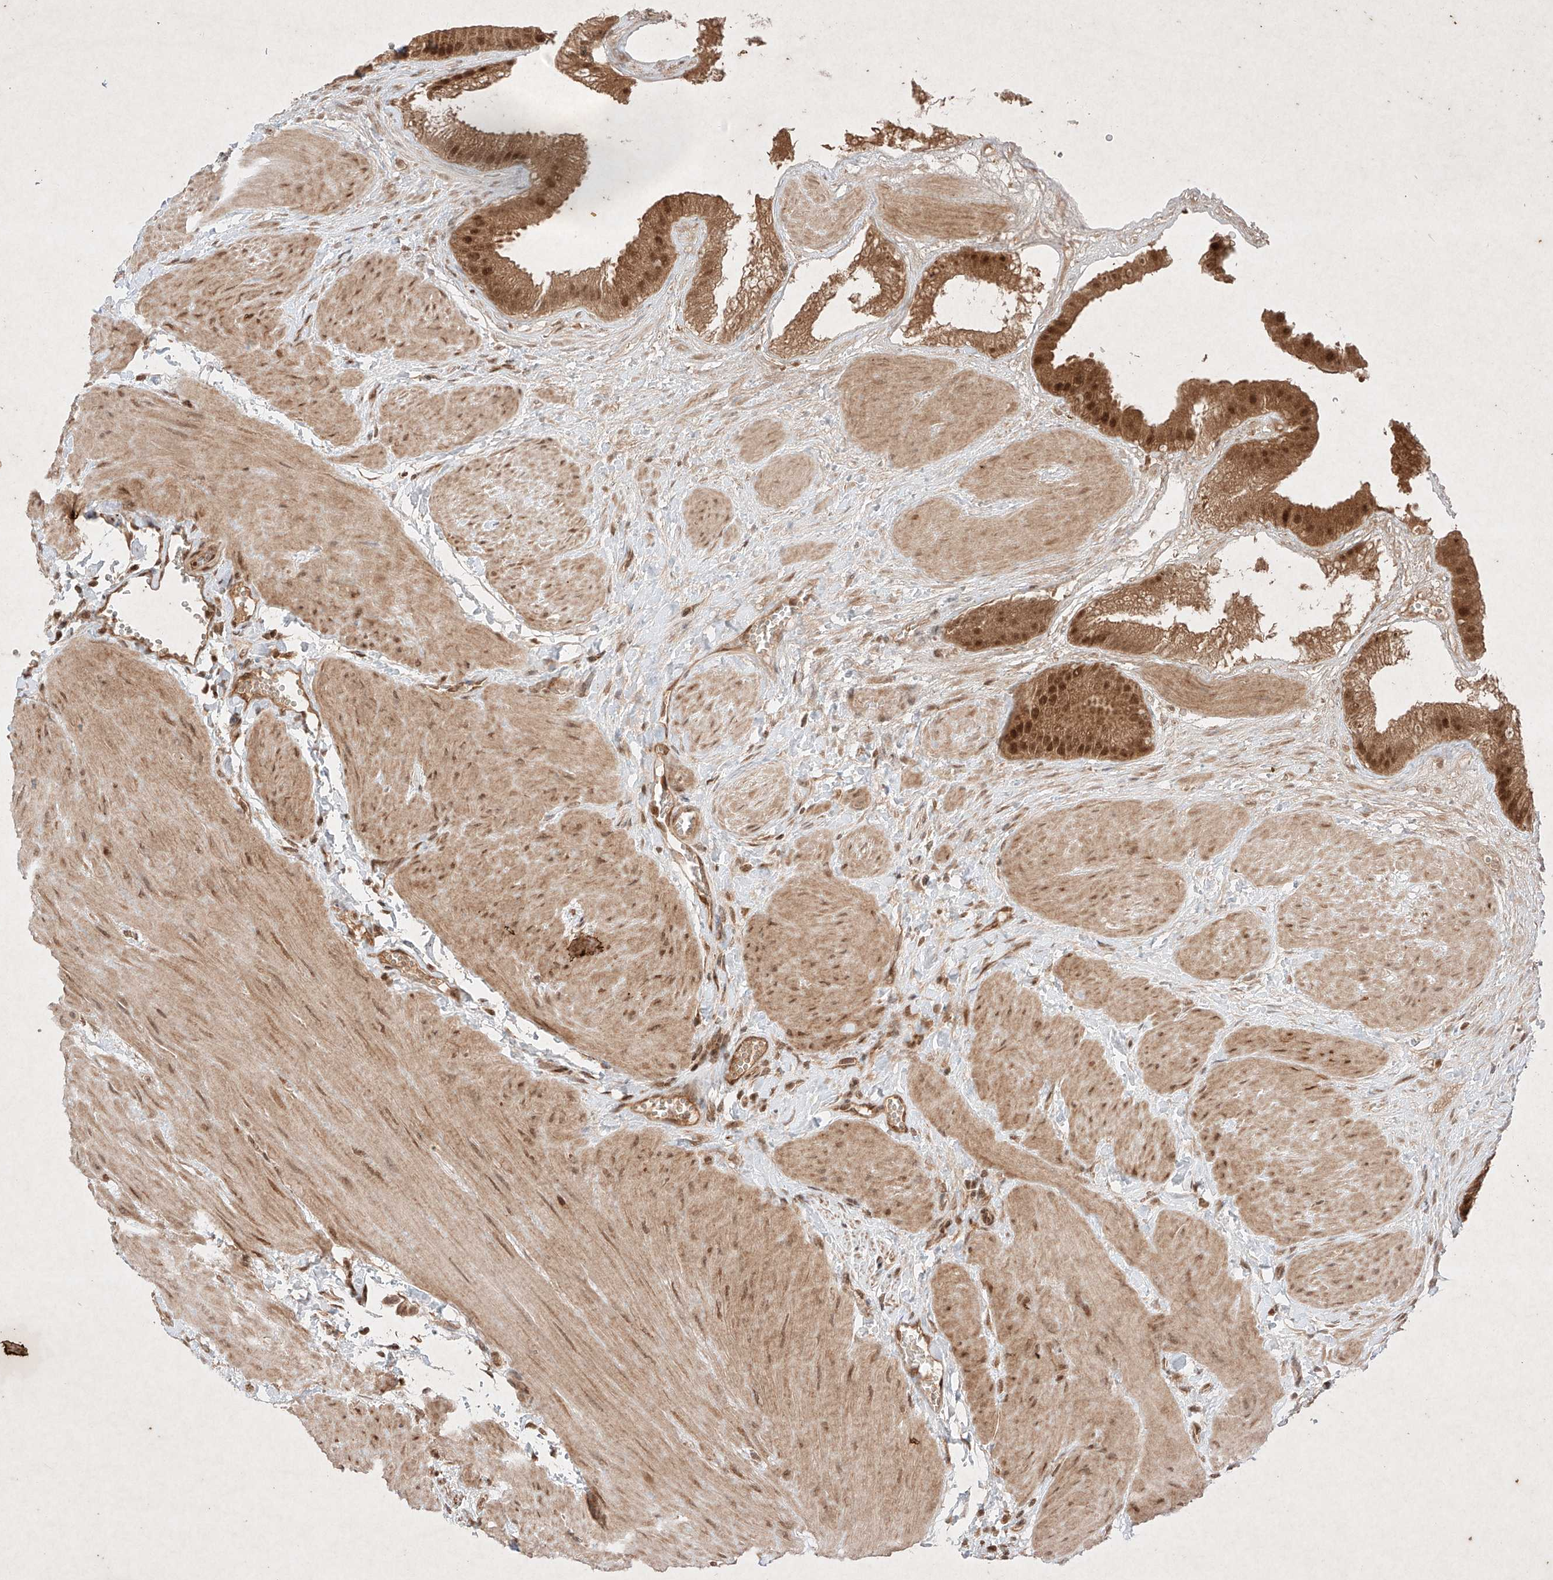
{"staining": {"intensity": "strong", "quantity": ">75%", "location": "cytoplasmic/membranous,nuclear"}, "tissue": "gallbladder", "cell_type": "Glandular cells", "image_type": "normal", "snomed": [{"axis": "morphology", "description": "Normal tissue, NOS"}, {"axis": "topography", "description": "Gallbladder"}], "caption": "This histopathology image demonstrates normal gallbladder stained with immunohistochemistry to label a protein in brown. The cytoplasmic/membranous,nuclear of glandular cells show strong positivity for the protein. Nuclei are counter-stained blue.", "gene": "RNF31", "patient": {"sex": "male", "age": 55}}